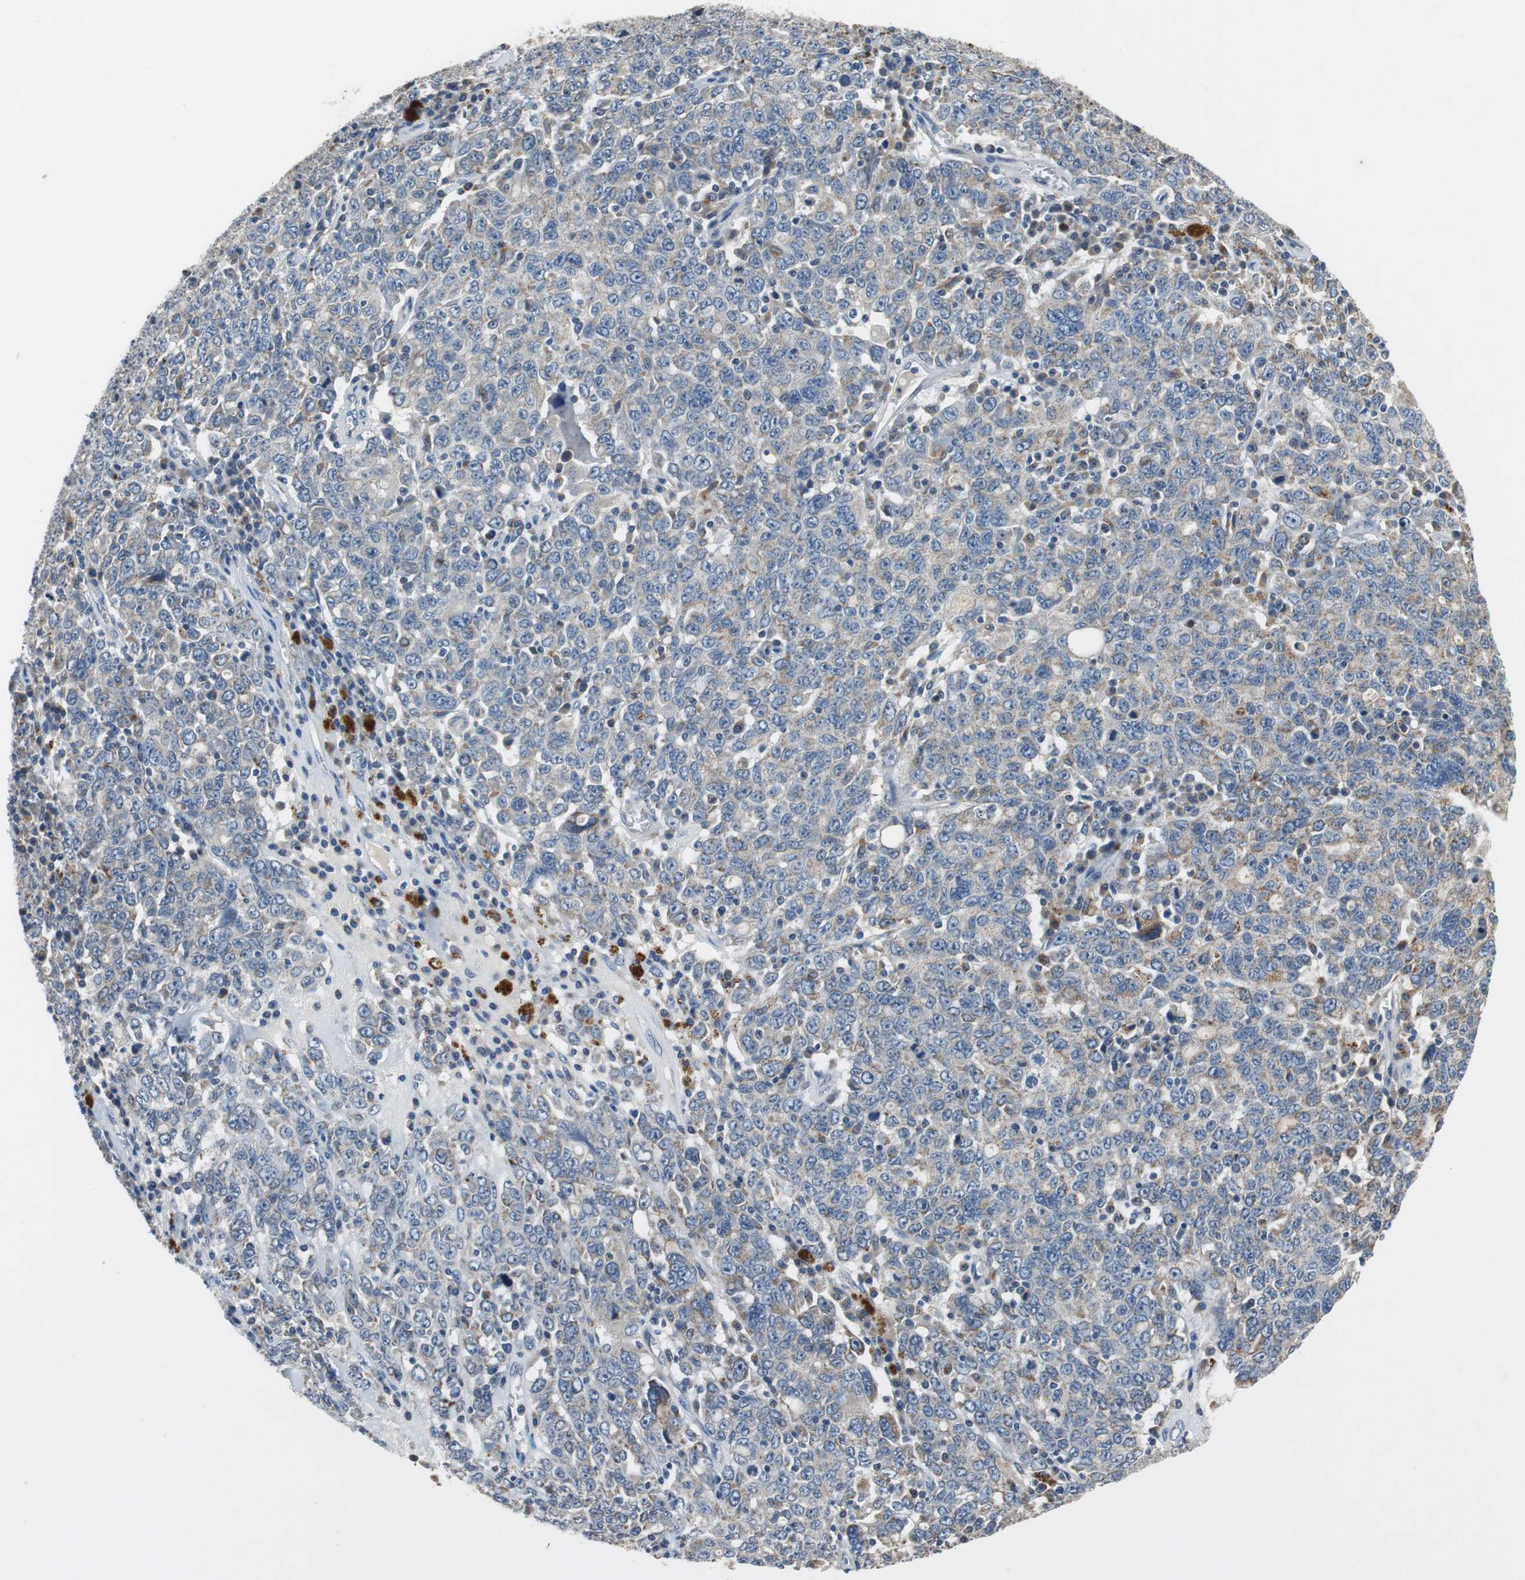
{"staining": {"intensity": "weak", "quantity": "<25%", "location": "cytoplasmic/membranous"}, "tissue": "ovarian cancer", "cell_type": "Tumor cells", "image_type": "cancer", "snomed": [{"axis": "morphology", "description": "Carcinoma, endometroid"}, {"axis": "topography", "description": "Ovary"}], "caption": "Immunohistochemical staining of human ovarian cancer exhibits no significant positivity in tumor cells.", "gene": "NLGN1", "patient": {"sex": "female", "age": 62}}